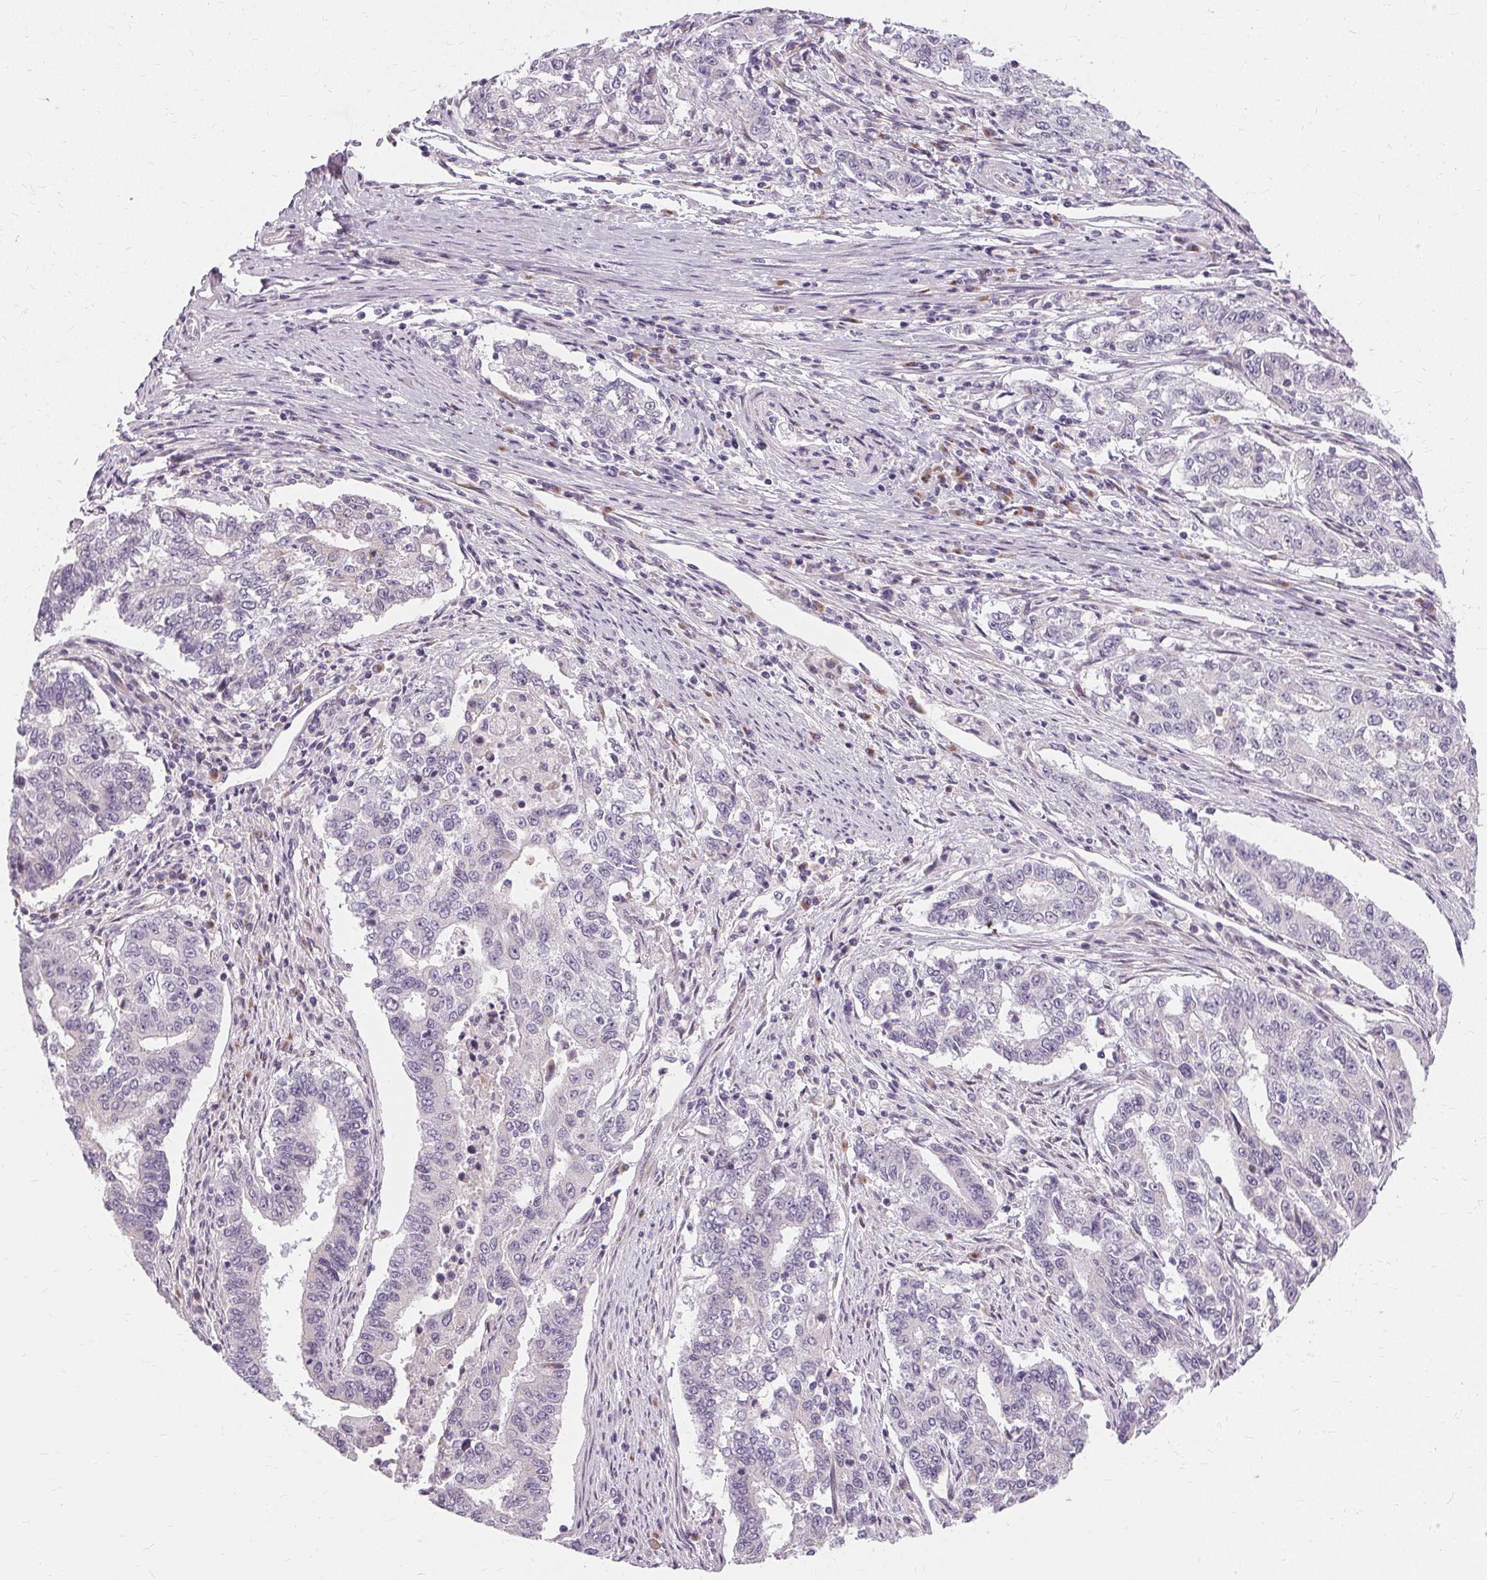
{"staining": {"intensity": "negative", "quantity": "none", "location": "none"}, "tissue": "endometrial cancer", "cell_type": "Tumor cells", "image_type": "cancer", "snomed": [{"axis": "morphology", "description": "Adenocarcinoma, NOS"}, {"axis": "topography", "description": "Uterus"}], "caption": "High power microscopy image of an immunohistochemistry (IHC) micrograph of endometrial adenocarcinoma, revealing no significant positivity in tumor cells. The staining was performed using DAB (3,3'-diaminobenzidine) to visualize the protein expression in brown, while the nuclei were stained in blue with hematoxylin (Magnification: 20x).", "gene": "FCRL3", "patient": {"sex": "female", "age": 59}}